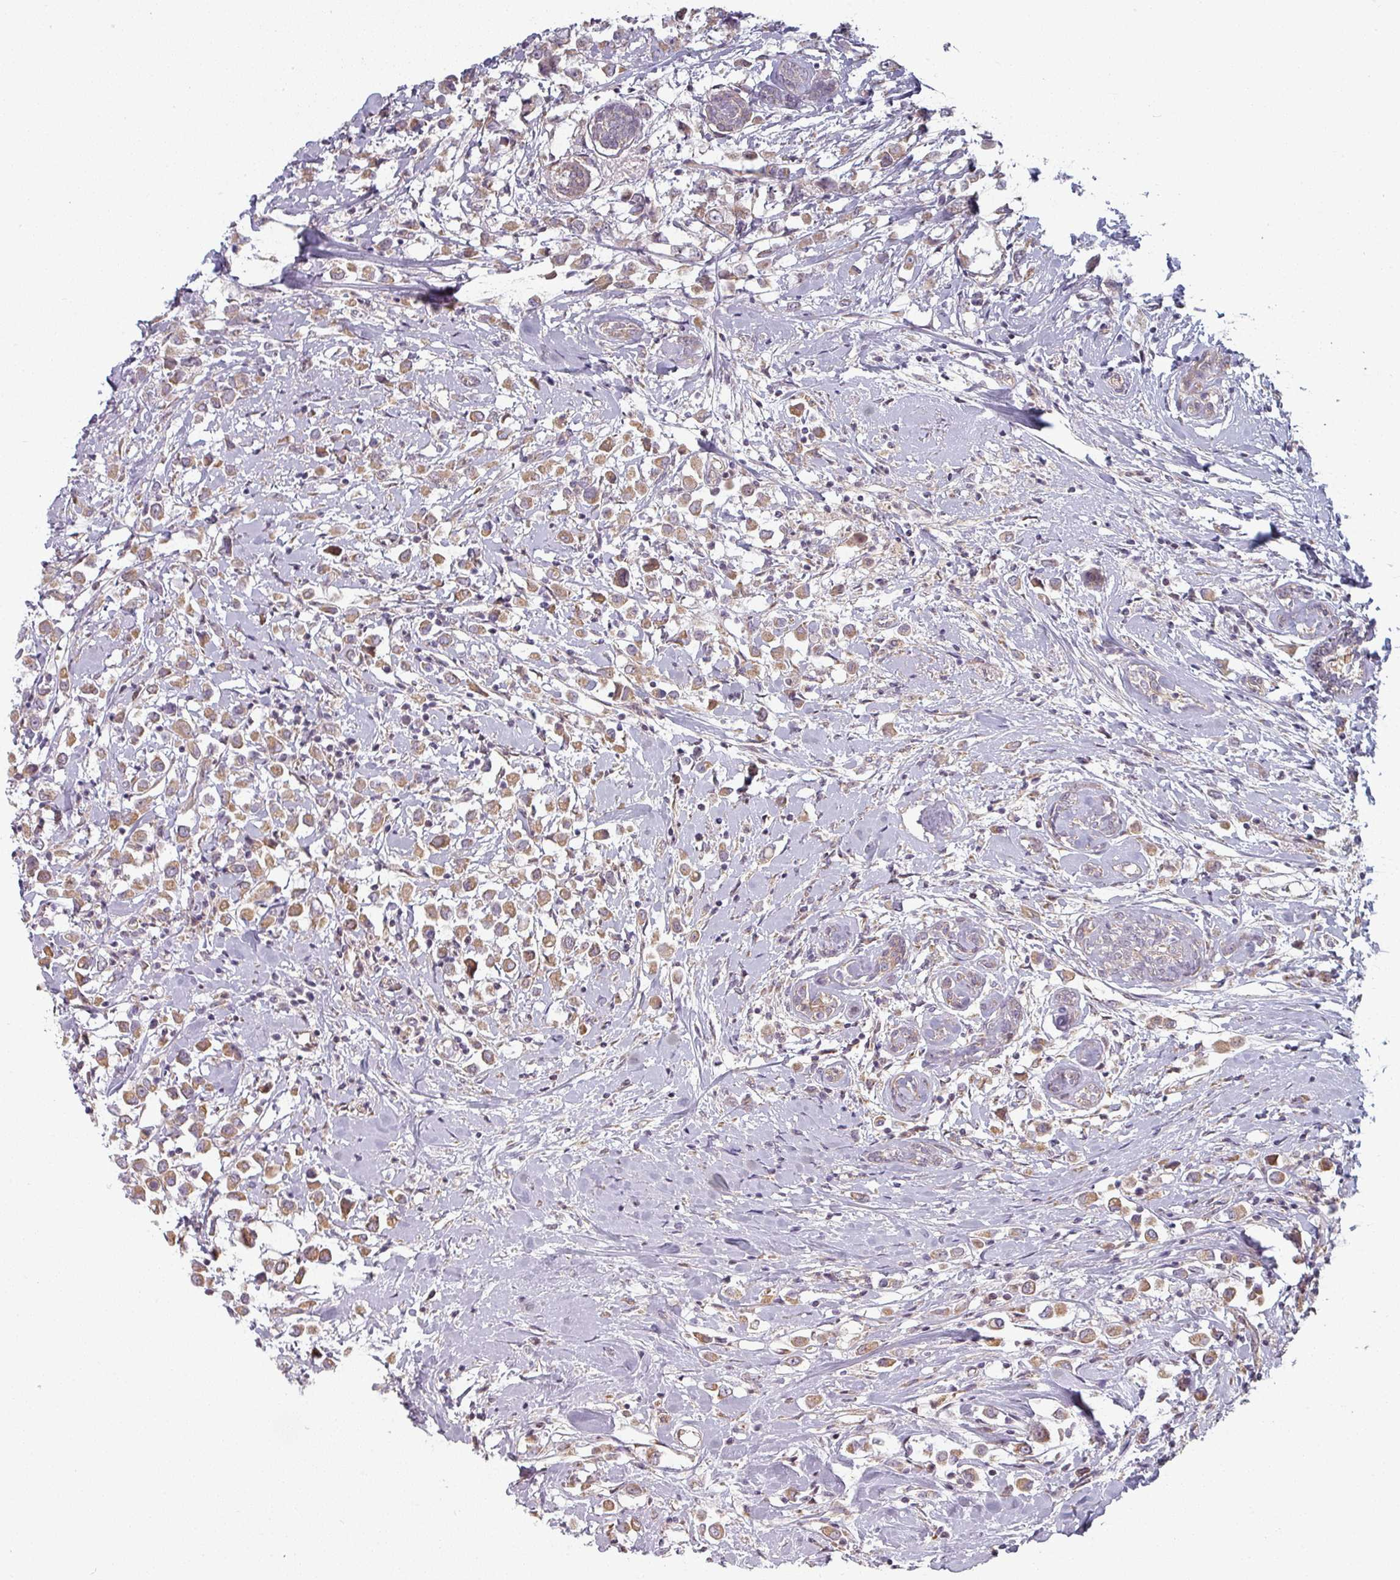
{"staining": {"intensity": "moderate", "quantity": ">75%", "location": "cytoplasmic/membranous"}, "tissue": "breast cancer", "cell_type": "Tumor cells", "image_type": "cancer", "snomed": [{"axis": "morphology", "description": "Duct carcinoma"}, {"axis": "topography", "description": "Breast"}], "caption": "There is medium levels of moderate cytoplasmic/membranous expression in tumor cells of breast cancer (invasive ductal carcinoma), as demonstrated by immunohistochemical staining (brown color).", "gene": "PLEKHJ1", "patient": {"sex": "female", "age": 87}}